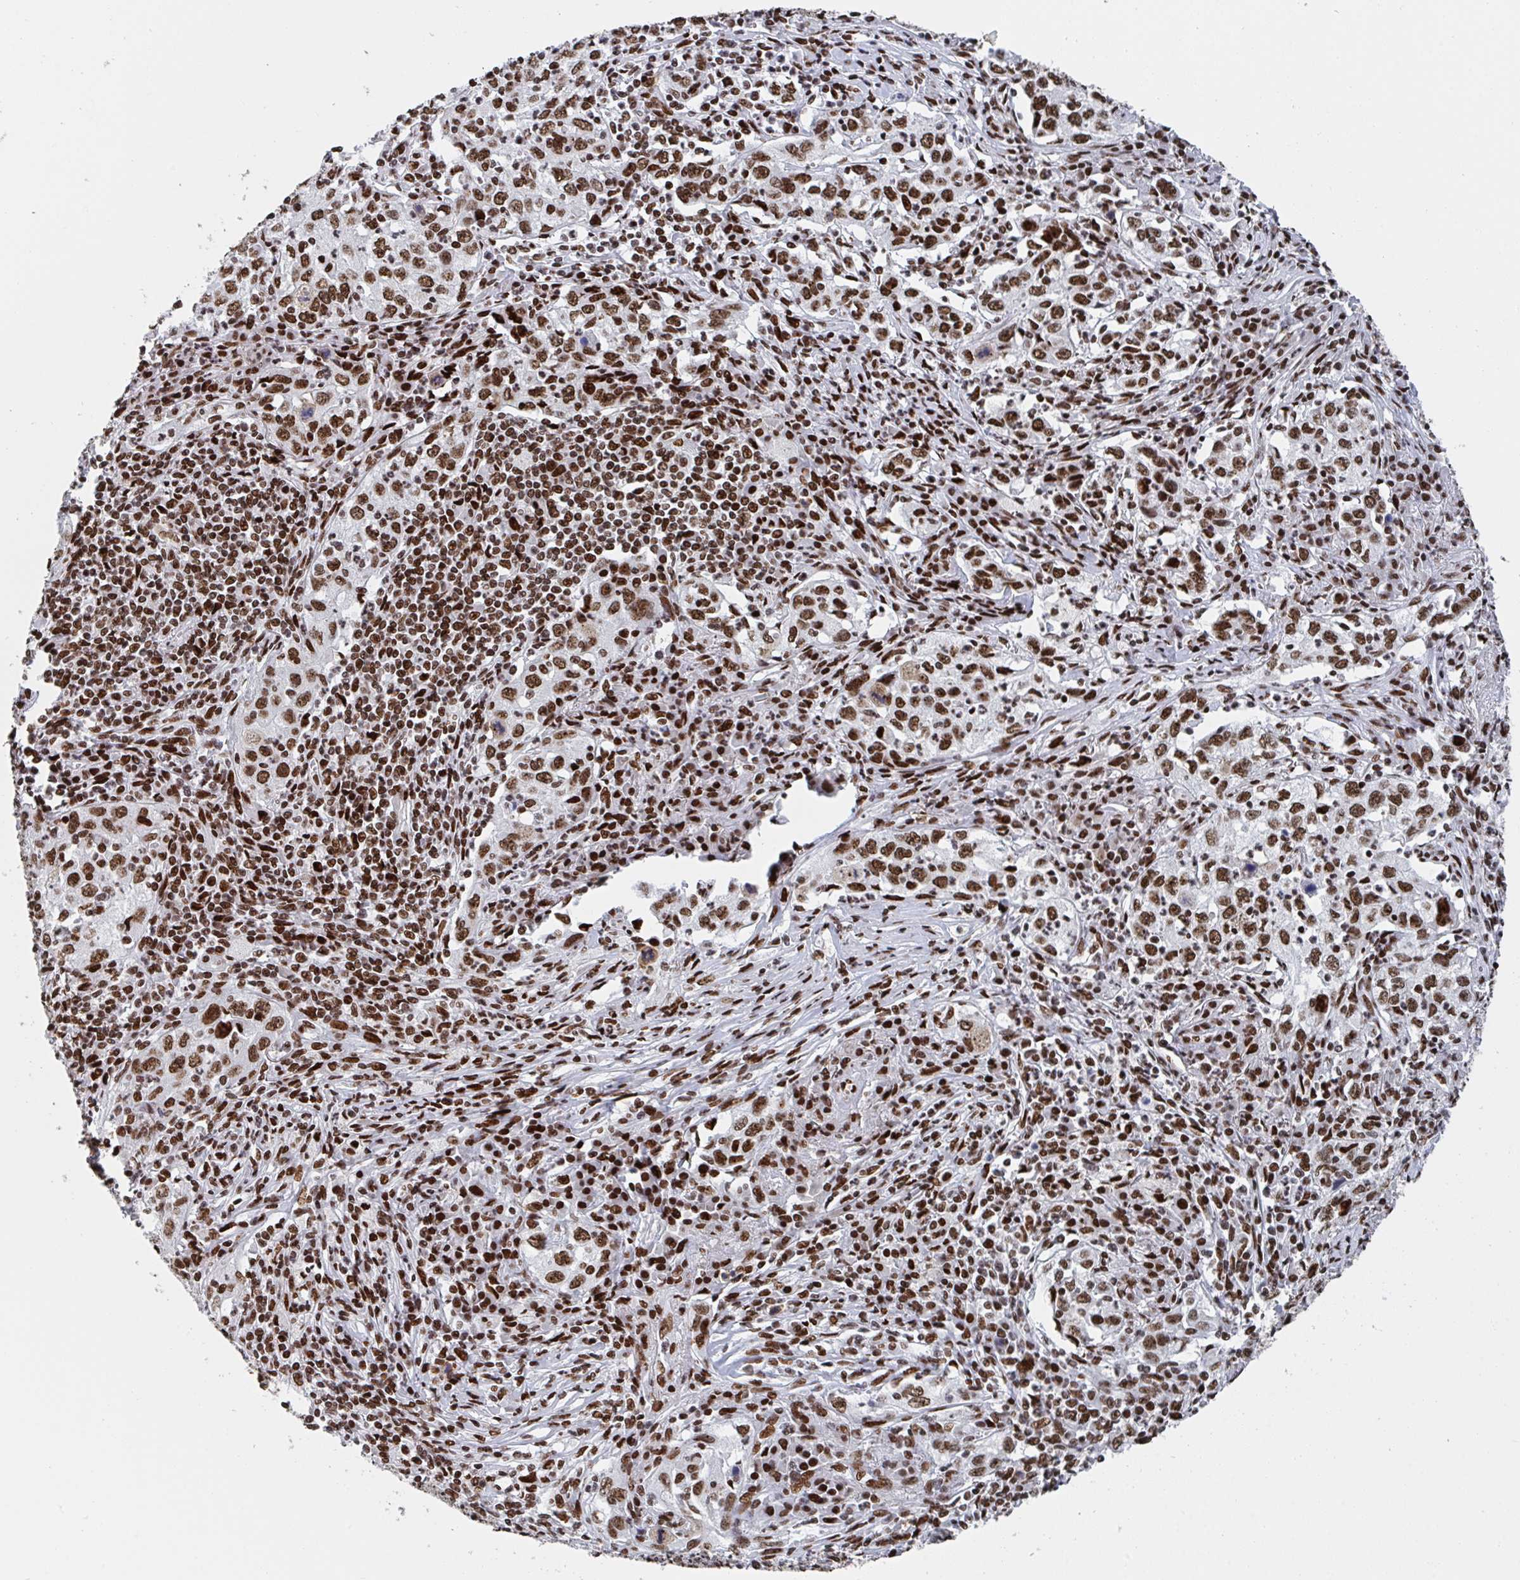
{"staining": {"intensity": "strong", "quantity": ">75%", "location": "nuclear"}, "tissue": "lung cancer", "cell_type": "Tumor cells", "image_type": "cancer", "snomed": [{"axis": "morphology", "description": "Squamous cell carcinoma, NOS"}, {"axis": "topography", "description": "Lung"}], "caption": "Immunohistochemical staining of lung cancer (squamous cell carcinoma) exhibits strong nuclear protein expression in about >75% of tumor cells. (DAB (3,3'-diaminobenzidine) IHC, brown staining for protein, blue staining for nuclei).", "gene": "ZNF607", "patient": {"sex": "male", "age": 71}}